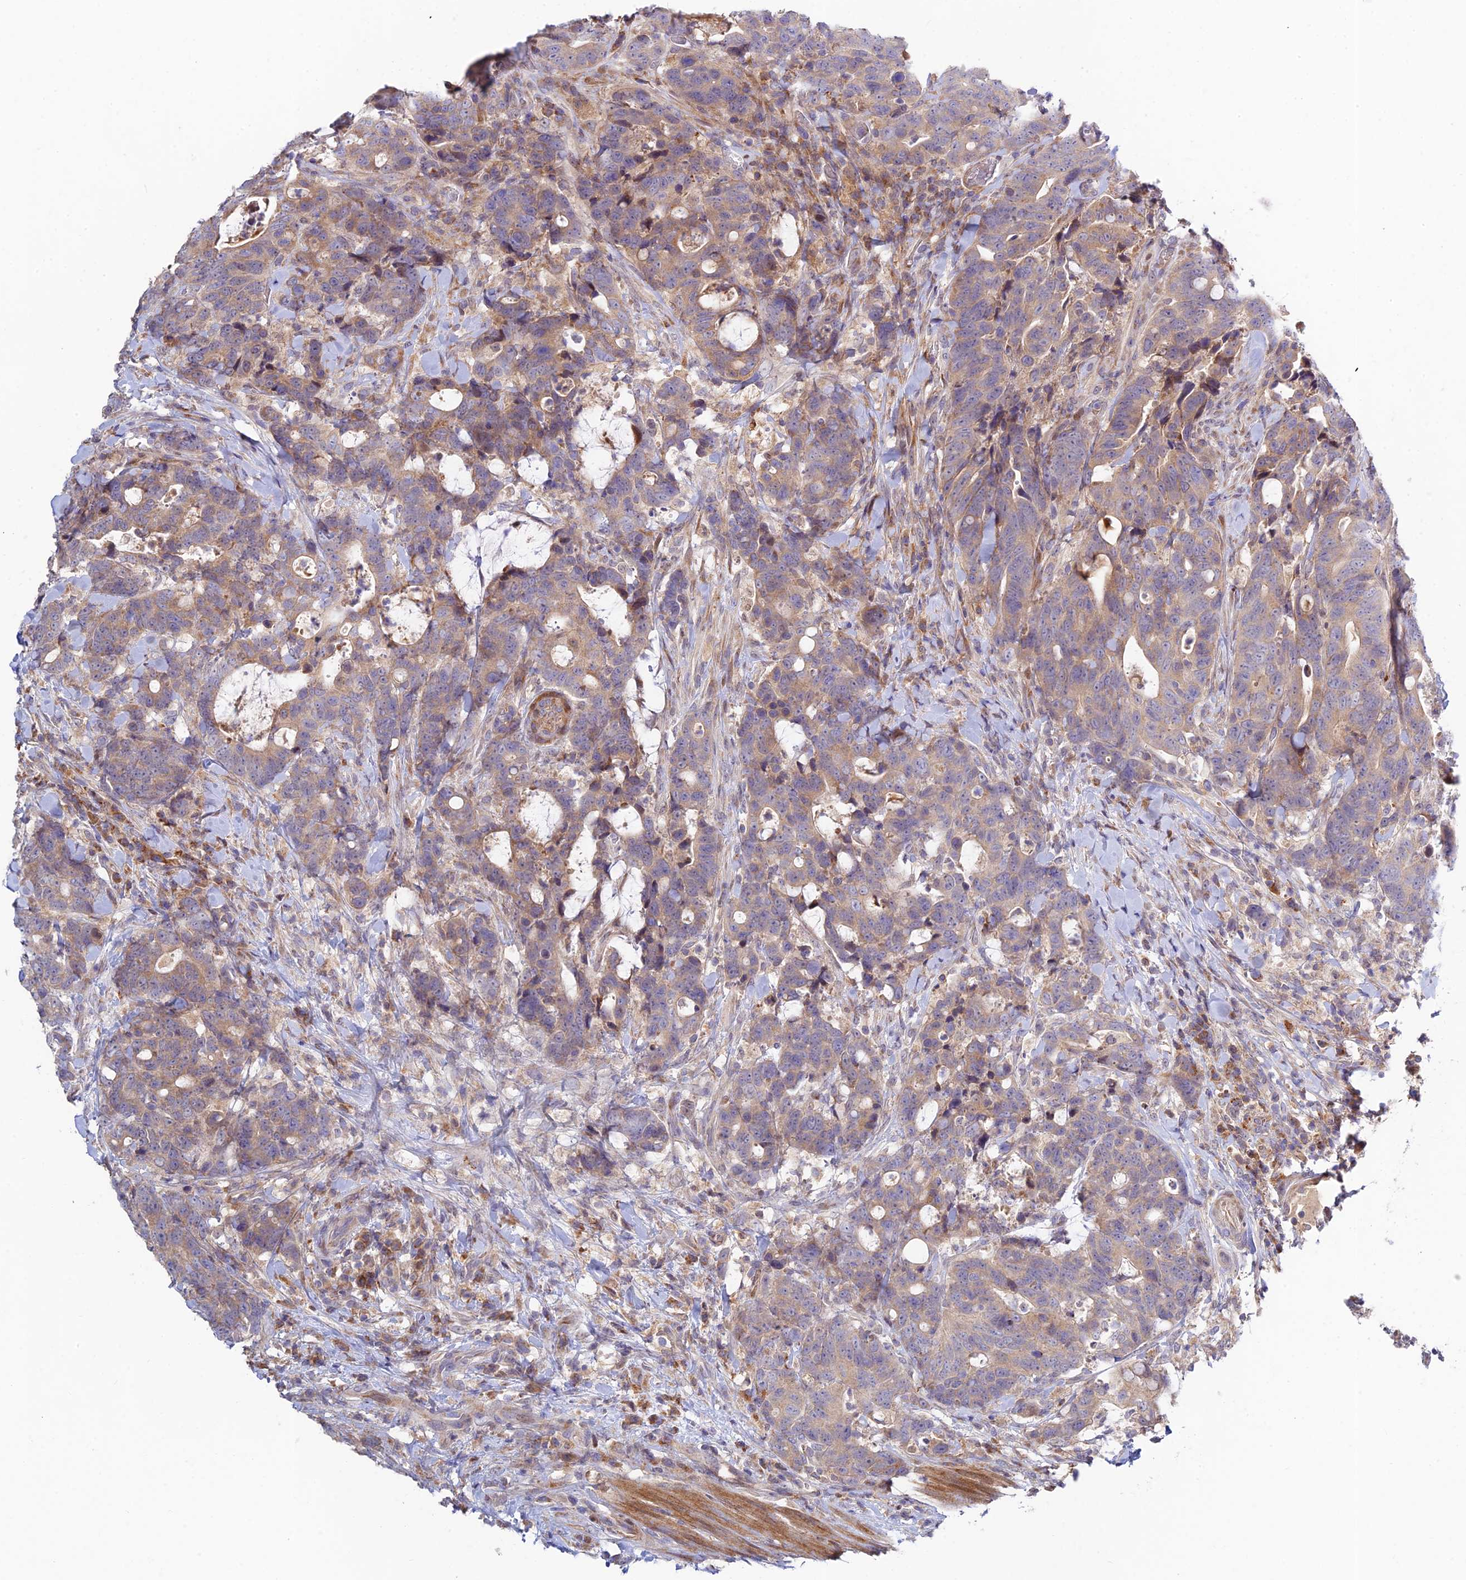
{"staining": {"intensity": "weak", "quantity": "25%-75%", "location": "cytoplasmic/membranous"}, "tissue": "colorectal cancer", "cell_type": "Tumor cells", "image_type": "cancer", "snomed": [{"axis": "morphology", "description": "Adenocarcinoma, NOS"}, {"axis": "topography", "description": "Colon"}], "caption": "Immunohistochemical staining of human adenocarcinoma (colorectal) displays low levels of weak cytoplasmic/membranous positivity in about 25%-75% of tumor cells. Nuclei are stained in blue.", "gene": "FUOM", "patient": {"sex": "female", "age": 82}}